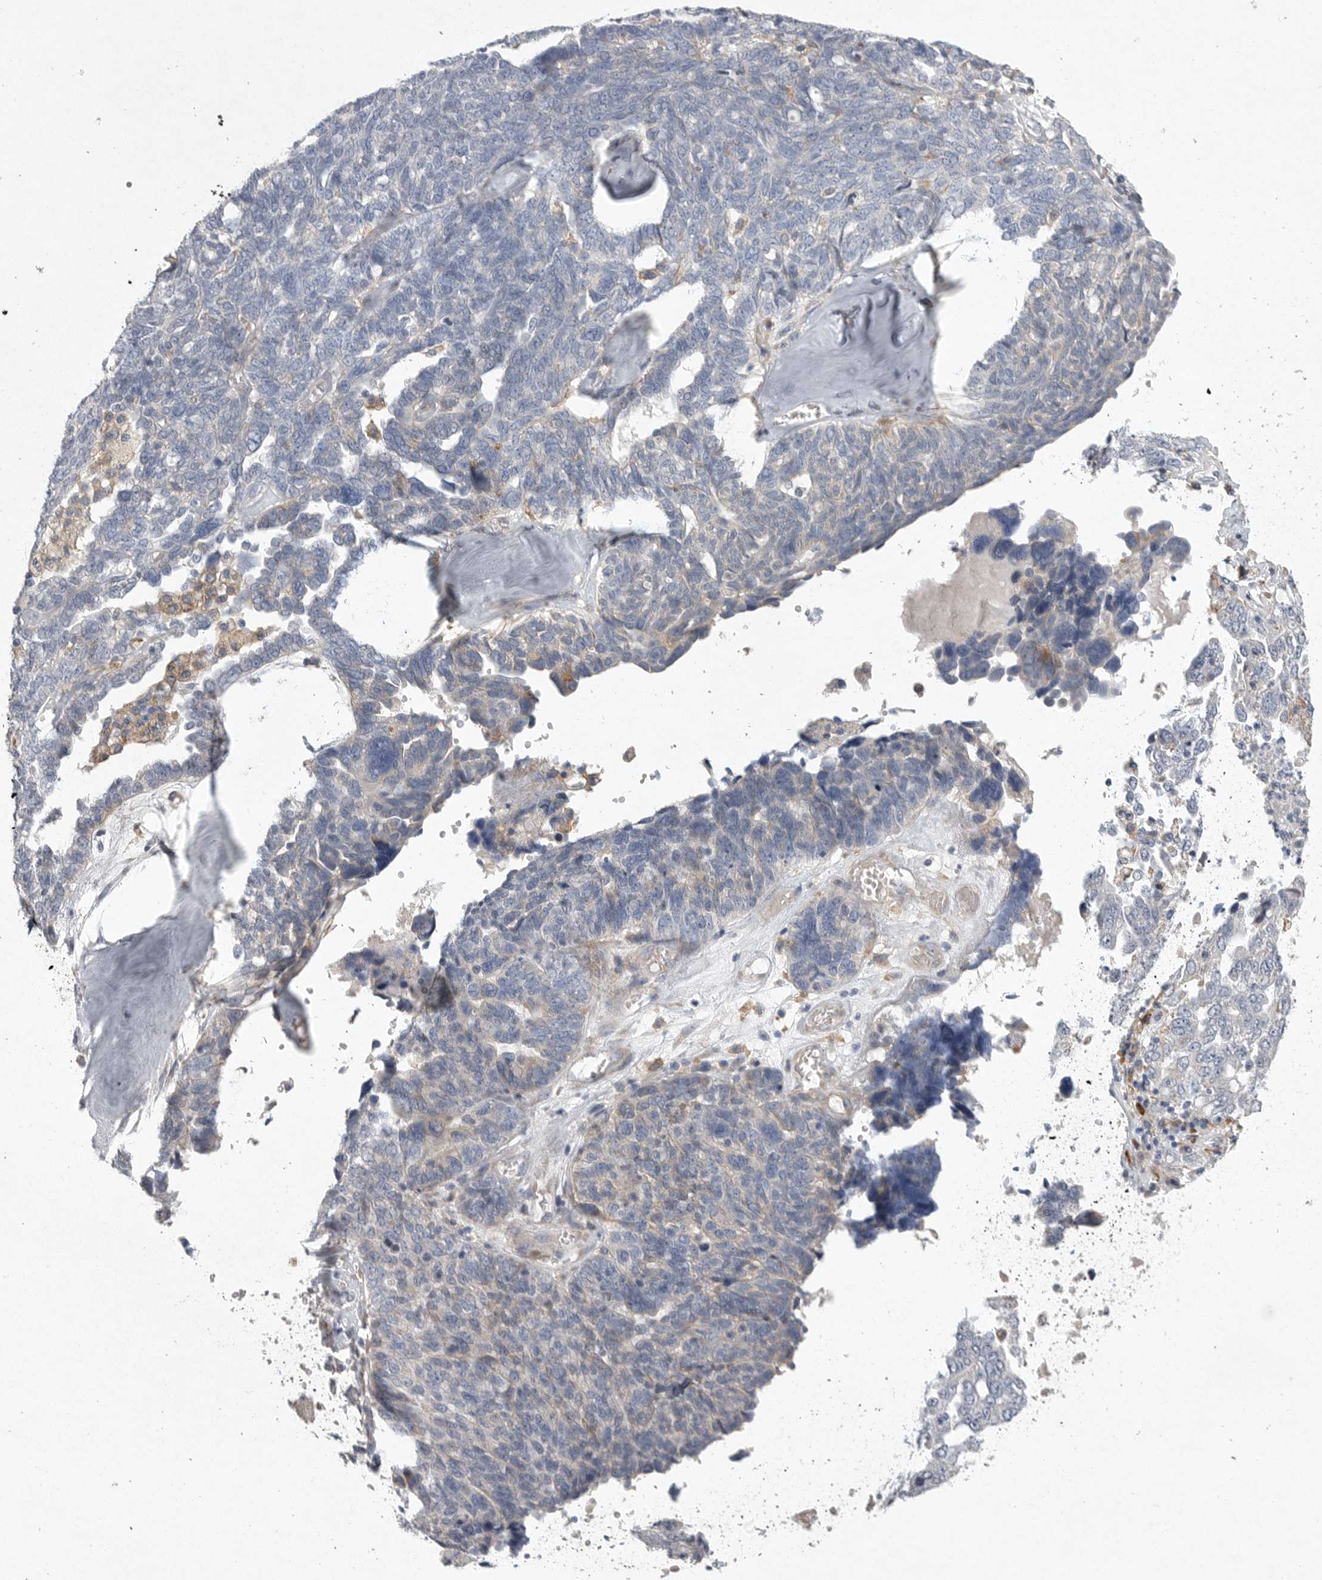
{"staining": {"intensity": "negative", "quantity": "none", "location": "none"}, "tissue": "ovarian cancer", "cell_type": "Tumor cells", "image_type": "cancer", "snomed": [{"axis": "morphology", "description": "Cystadenocarcinoma, serous, NOS"}, {"axis": "topography", "description": "Ovary"}], "caption": "Tumor cells are negative for protein expression in human serous cystadenocarcinoma (ovarian).", "gene": "EDEM3", "patient": {"sex": "female", "age": 79}}